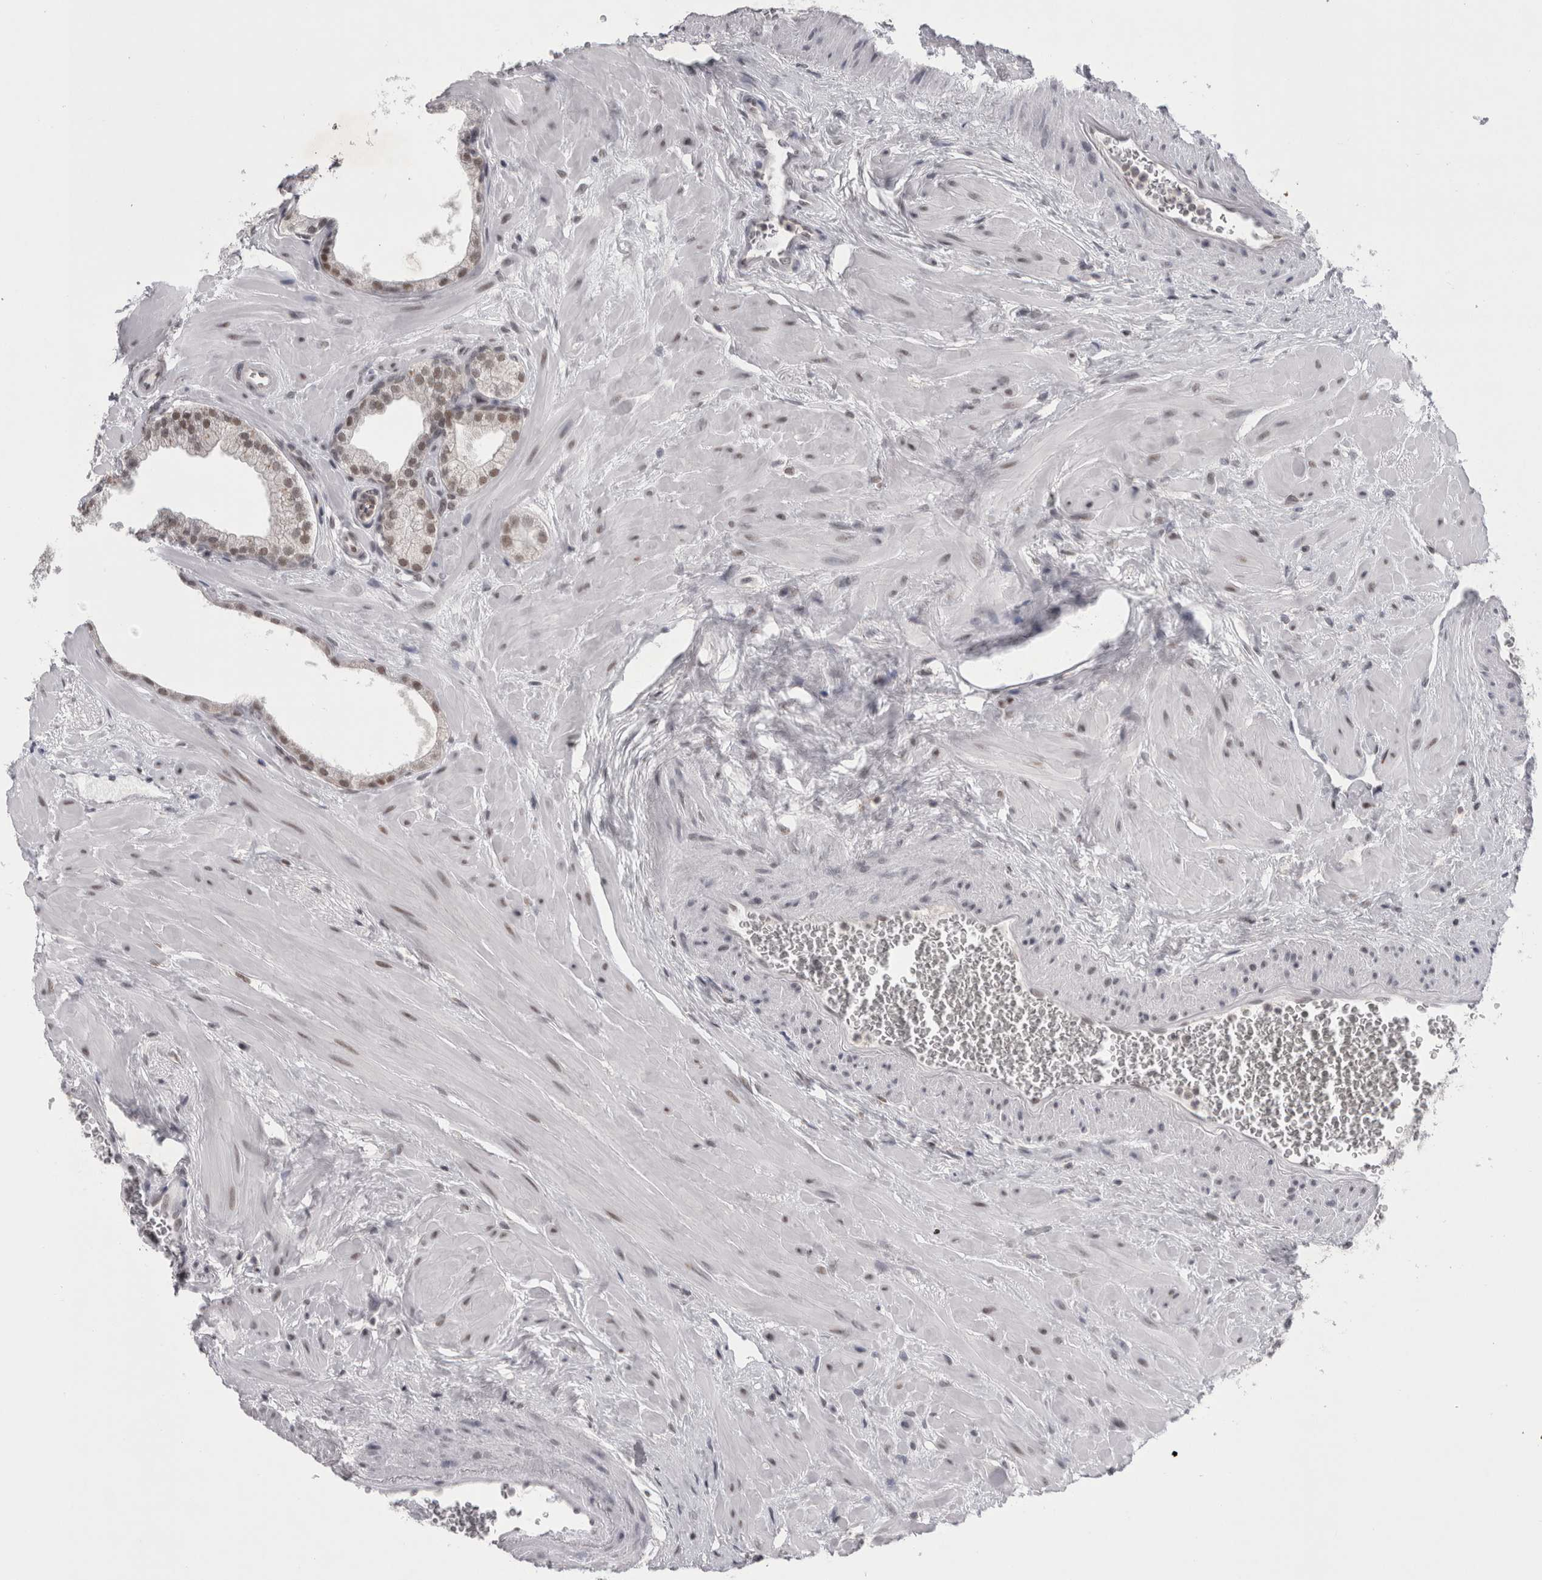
{"staining": {"intensity": "moderate", "quantity": ">75%", "location": "nuclear"}, "tissue": "prostate", "cell_type": "Glandular cells", "image_type": "normal", "snomed": [{"axis": "morphology", "description": "Normal tissue, NOS"}, {"axis": "morphology", "description": "Urothelial carcinoma, Low grade"}, {"axis": "topography", "description": "Urinary bladder"}, {"axis": "topography", "description": "Prostate"}], "caption": "The photomicrograph shows immunohistochemical staining of normal prostate. There is moderate nuclear positivity is present in about >75% of glandular cells. Using DAB (3,3'-diaminobenzidine) (brown) and hematoxylin (blue) stains, captured at high magnification using brightfield microscopy.", "gene": "PSMB2", "patient": {"sex": "male", "age": 60}}